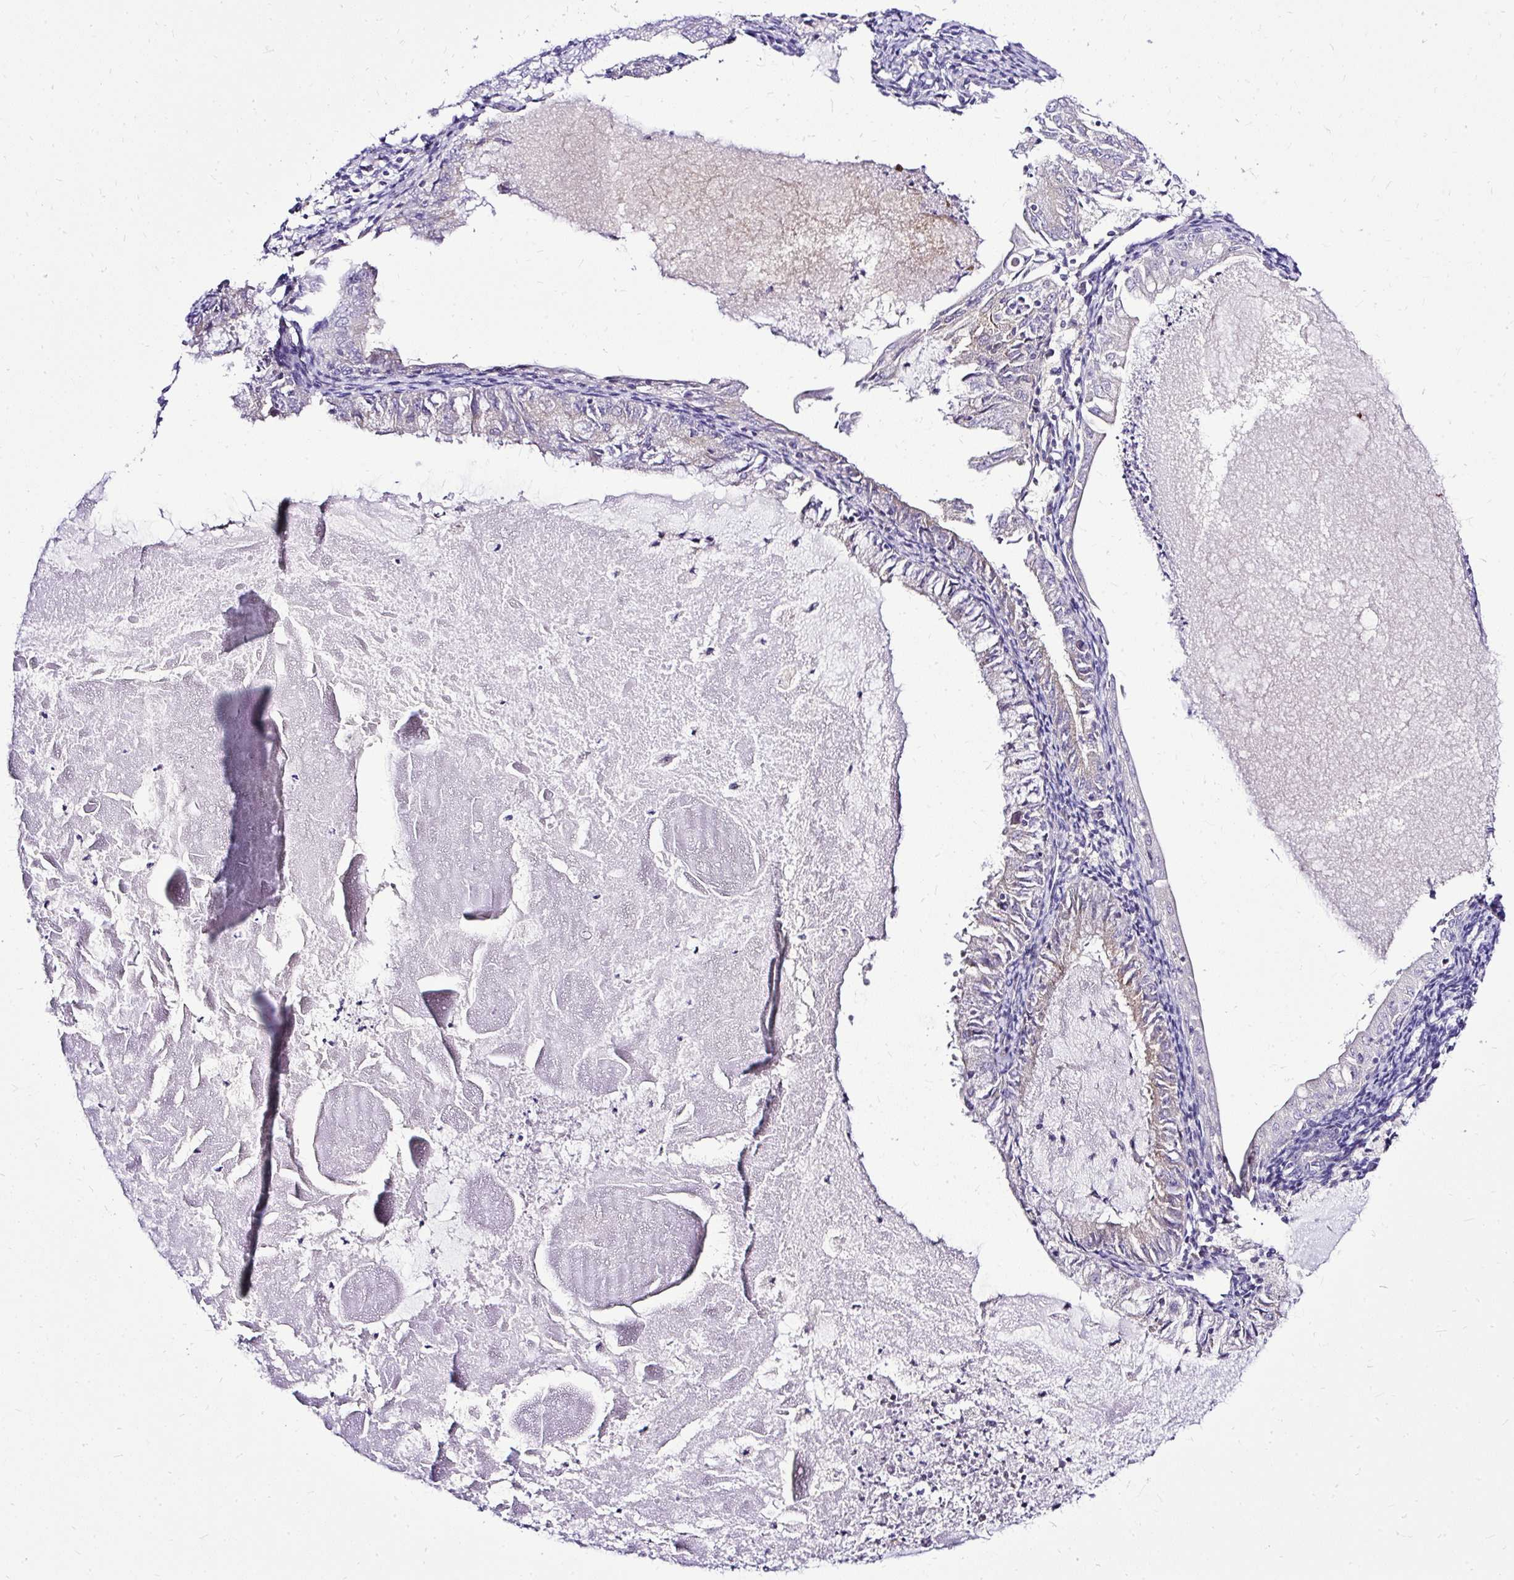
{"staining": {"intensity": "negative", "quantity": "none", "location": "none"}, "tissue": "endometrial cancer", "cell_type": "Tumor cells", "image_type": "cancer", "snomed": [{"axis": "morphology", "description": "Adenocarcinoma, NOS"}, {"axis": "topography", "description": "Endometrium"}], "caption": "Tumor cells show no significant protein positivity in endometrial adenocarcinoma.", "gene": "AMFR", "patient": {"sex": "female", "age": 57}}